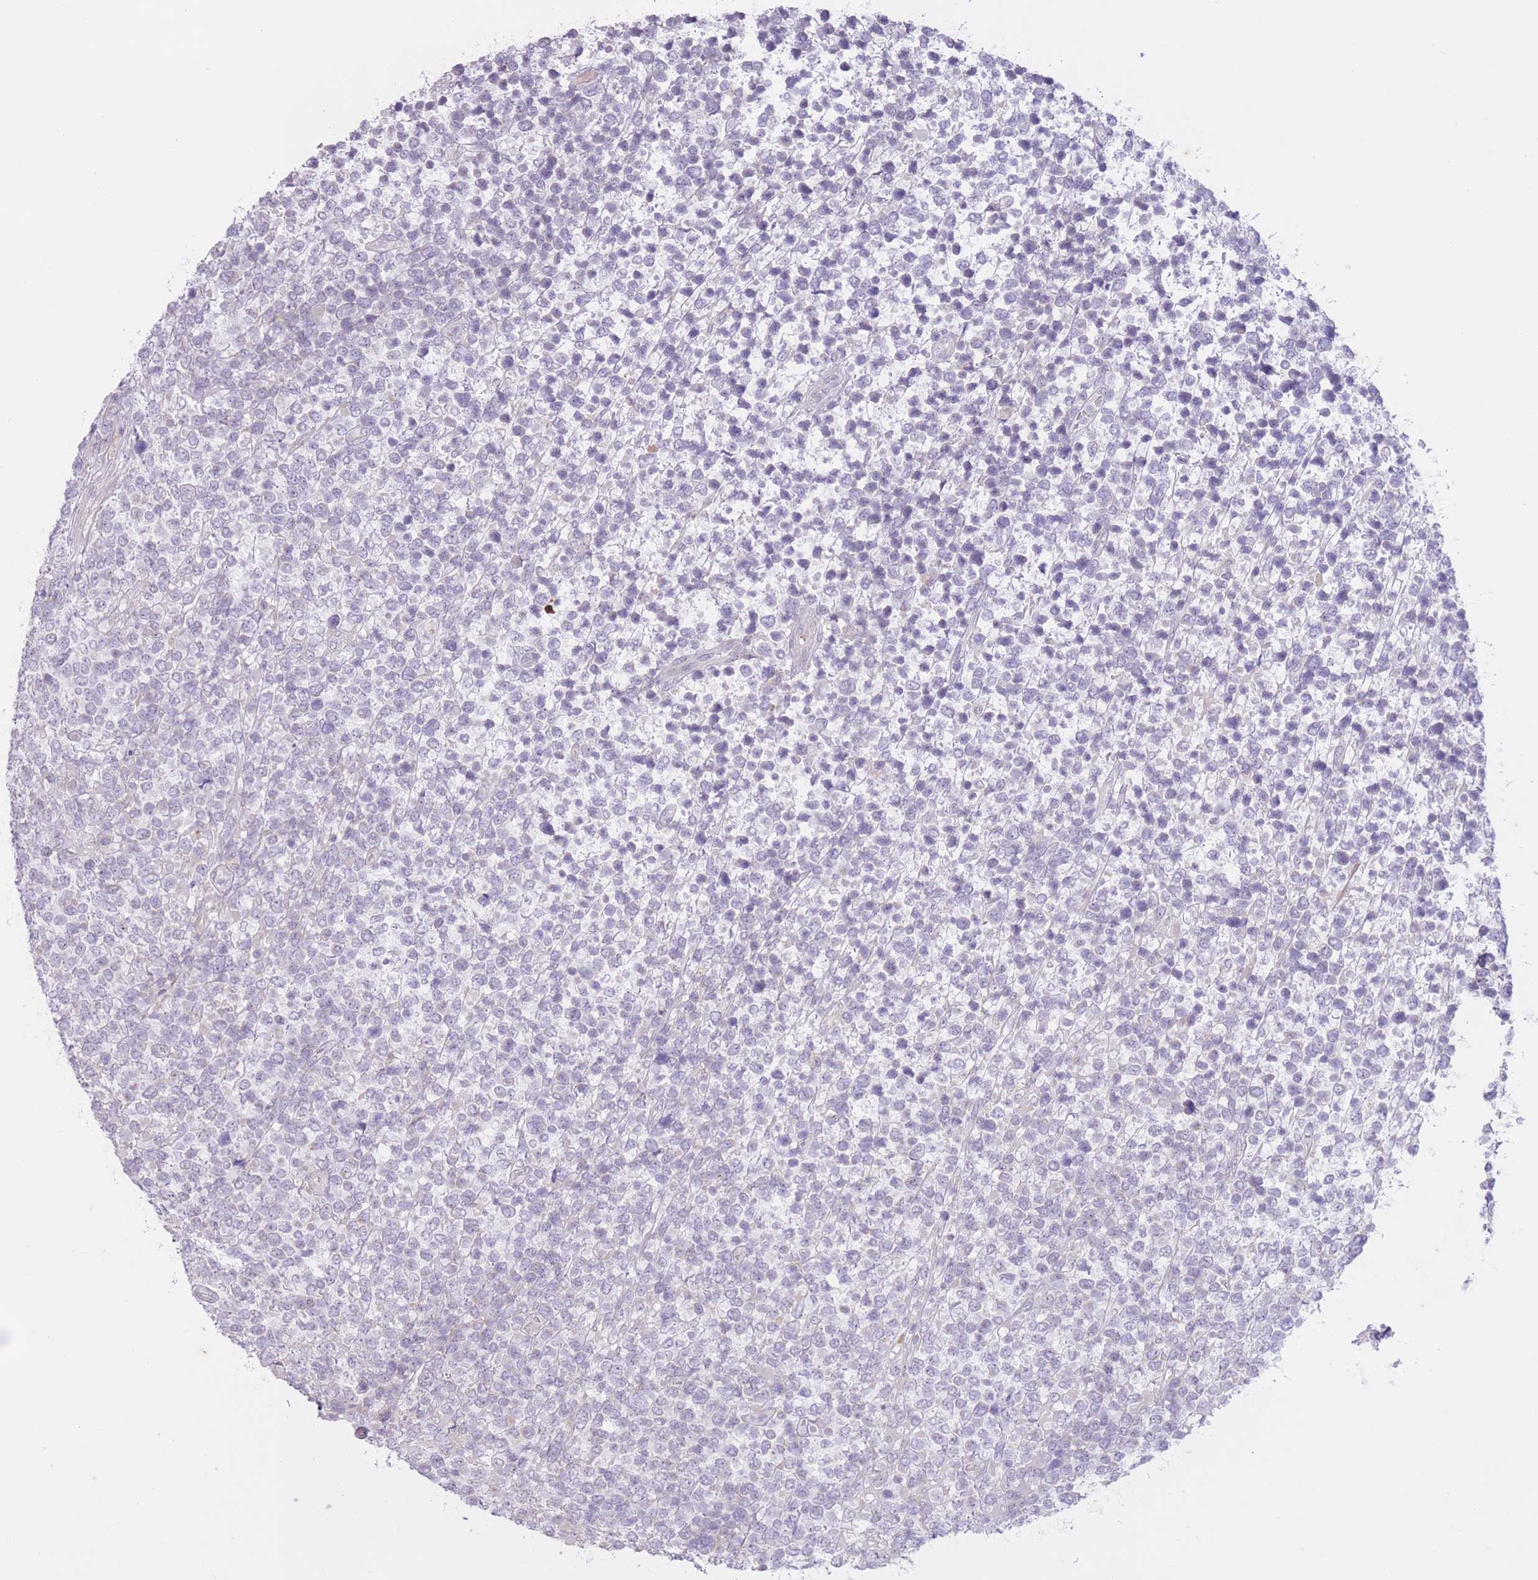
{"staining": {"intensity": "negative", "quantity": "none", "location": "none"}, "tissue": "lymphoma", "cell_type": "Tumor cells", "image_type": "cancer", "snomed": [{"axis": "morphology", "description": "Malignant lymphoma, non-Hodgkin's type, High grade"}, {"axis": "topography", "description": "Soft tissue"}], "caption": "Lymphoma was stained to show a protein in brown. There is no significant staining in tumor cells. (DAB immunohistochemistry with hematoxylin counter stain).", "gene": "ARPIN", "patient": {"sex": "female", "age": 56}}